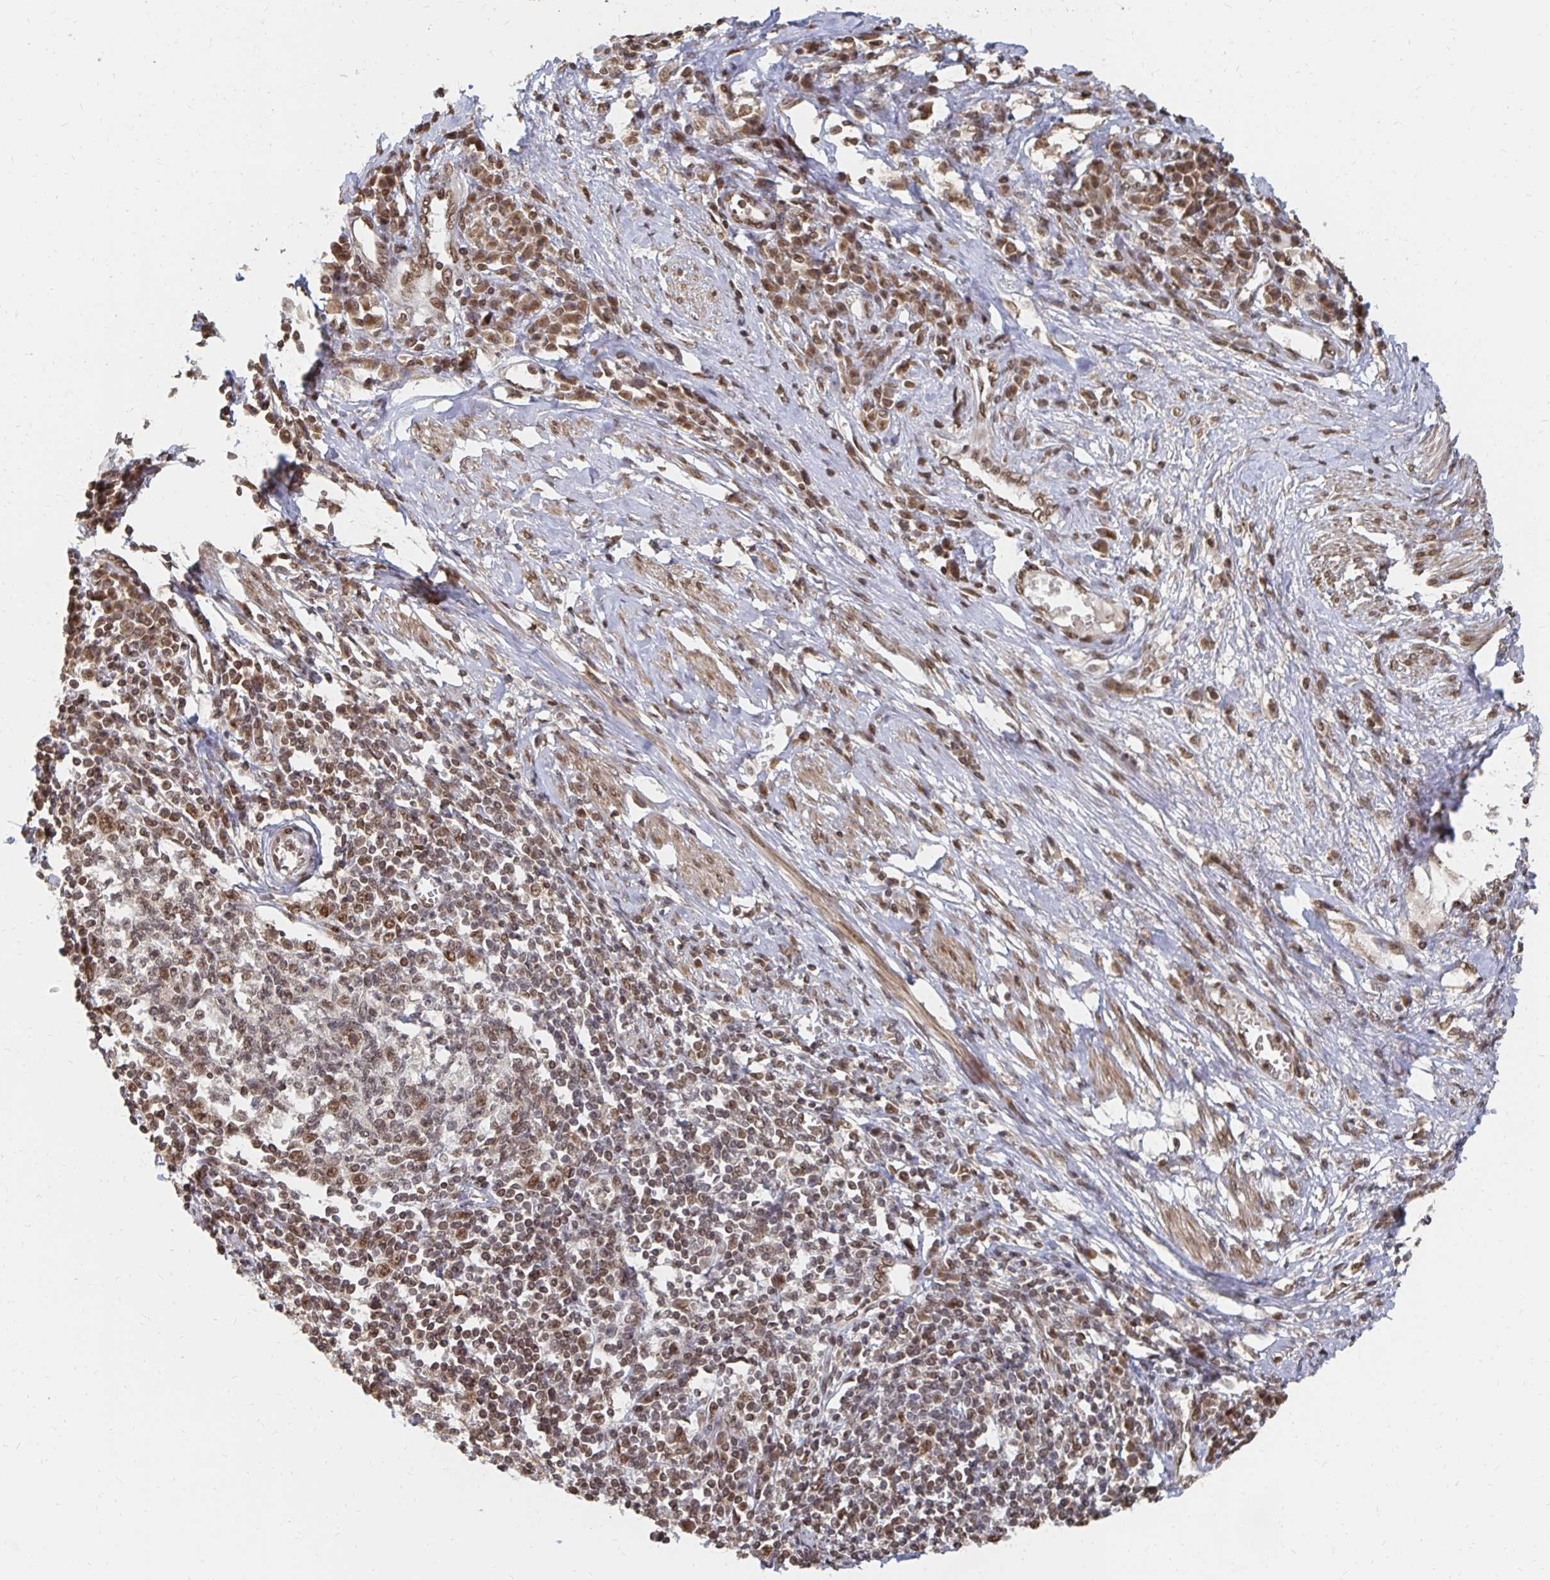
{"staining": {"intensity": "moderate", "quantity": ">75%", "location": "nuclear"}, "tissue": "cervical cancer", "cell_type": "Tumor cells", "image_type": "cancer", "snomed": [{"axis": "morphology", "description": "Squamous cell carcinoma, NOS"}, {"axis": "topography", "description": "Cervix"}], "caption": "Immunohistochemistry of human cervical cancer (squamous cell carcinoma) shows medium levels of moderate nuclear positivity in about >75% of tumor cells.", "gene": "GTF3C6", "patient": {"sex": "female", "age": 46}}